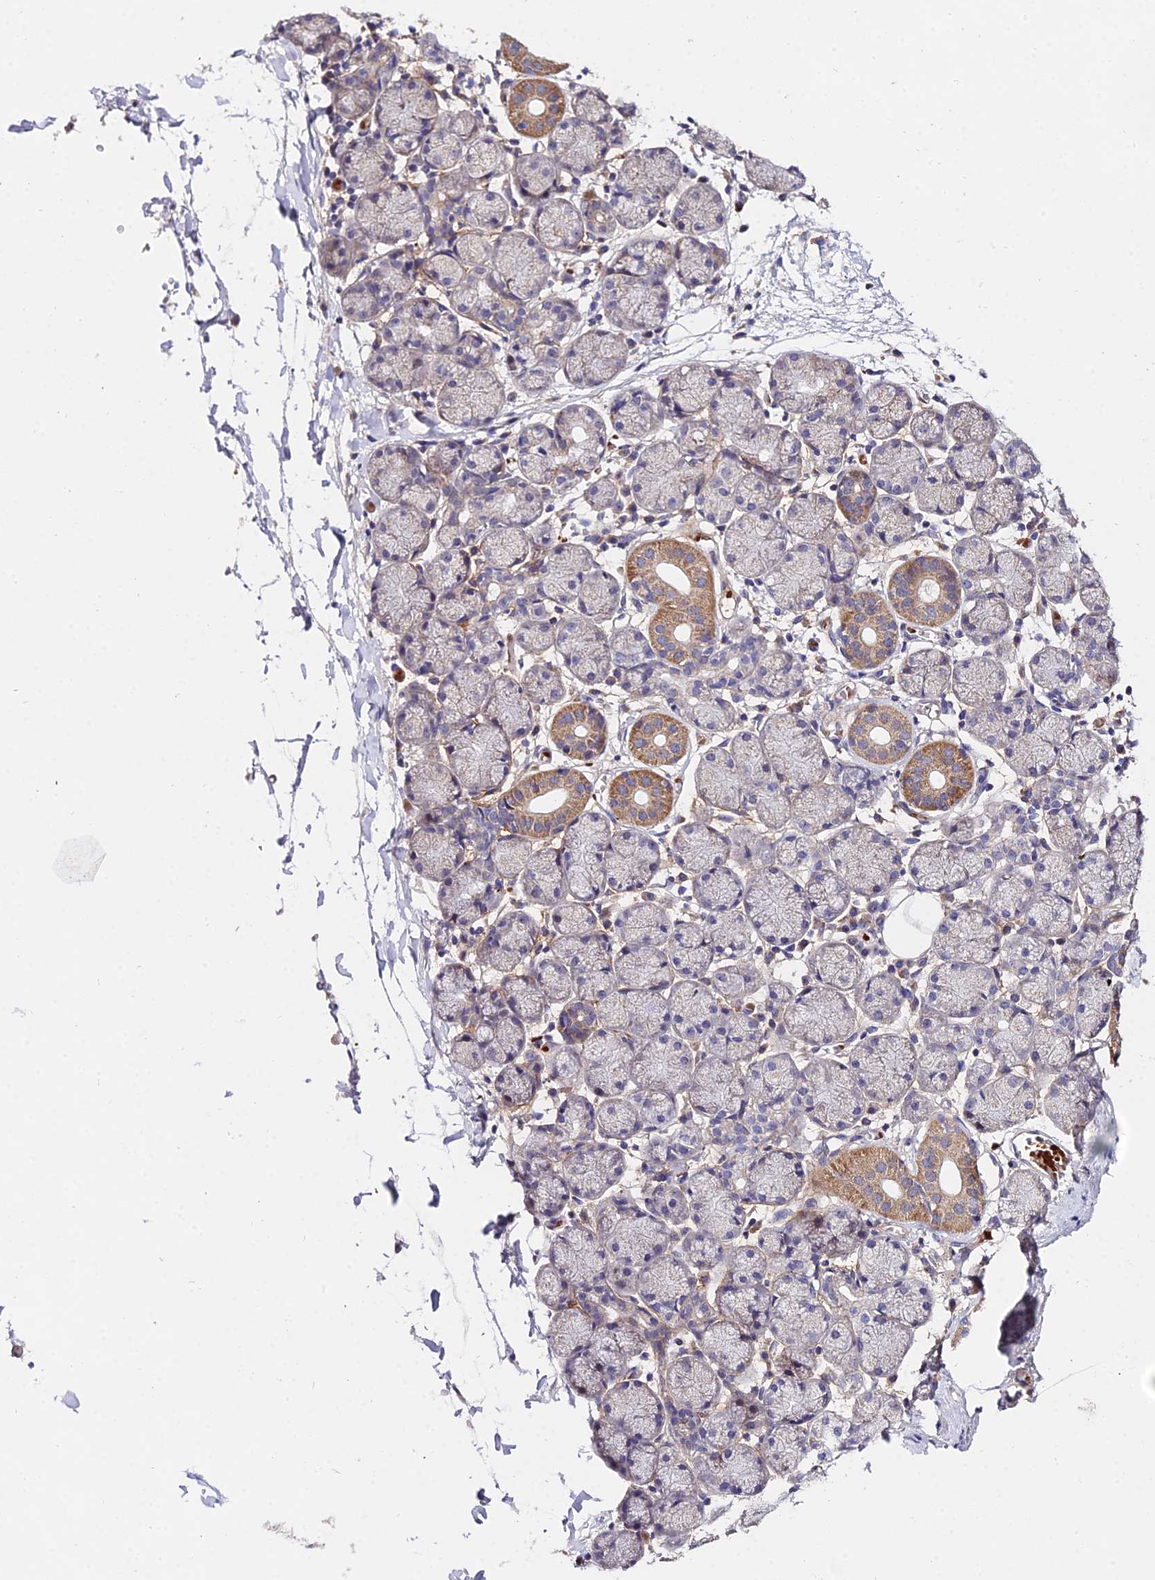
{"staining": {"intensity": "moderate", "quantity": "<25%", "location": "cytoplasmic/membranous"}, "tissue": "salivary gland", "cell_type": "Glandular cells", "image_type": "normal", "snomed": [{"axis": "morphology", "description": "Normal tissue, NOS"}, {"axis": "topography", "description": "Salivary gland"}], "caption": "Protein expression analysis of unremarkable human salivary gland reveals moderate cytoplasmic/membranous staining in approximately <25% of glandular cells. (IHC, brightfield microscopy, high magnification).", "gene": "WDR5B", "patient": {"sex": "female", "age": 24}}